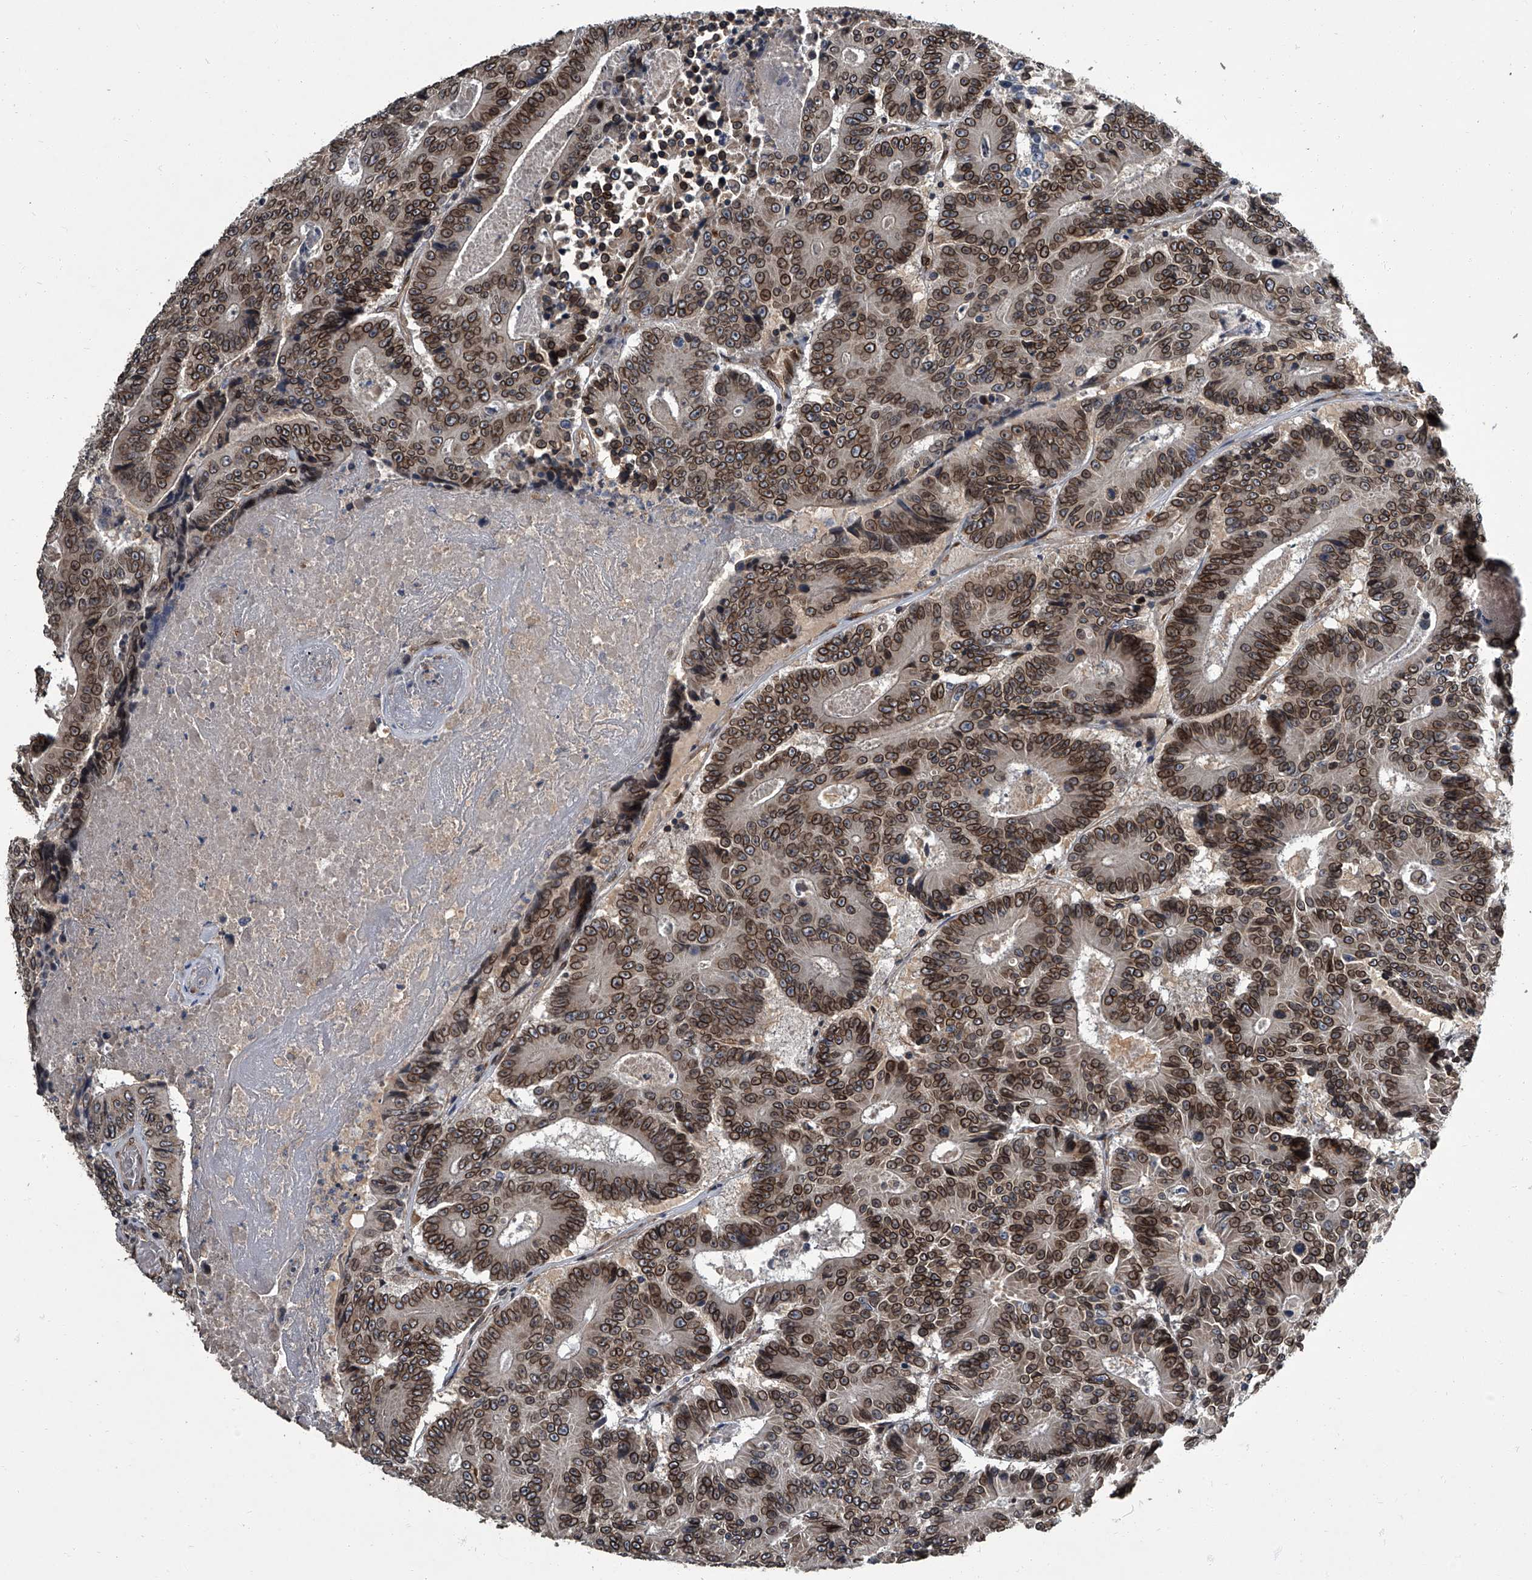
{"staining": {"intensity": "strong", "quantity": ">75%", "location": "cytoplasmic/membranous,nuclear"}, "tissue": "colorectal cancer", "cell_type": "Tumor cells", "image_type": "cancer", "snomed": [{"axis": "morphology", "description": "Adenocarcinoma, NOS"}, {"axis": "topography", "description": "Colon"}], "caption": "Strong cytoplasmic/membranous and nuclear protein expression is identified in approximately >75% of tumor cells in colorectal cancer (adenocarcinoma). Using DAB (3,3'-diaminobenzidine) (brown) and hematoxylin (blue) stains, captured at high magnification using brightfield microscopy.", "gene": "LRRC8C", "patient": {"sex": "male", "age": 83}}